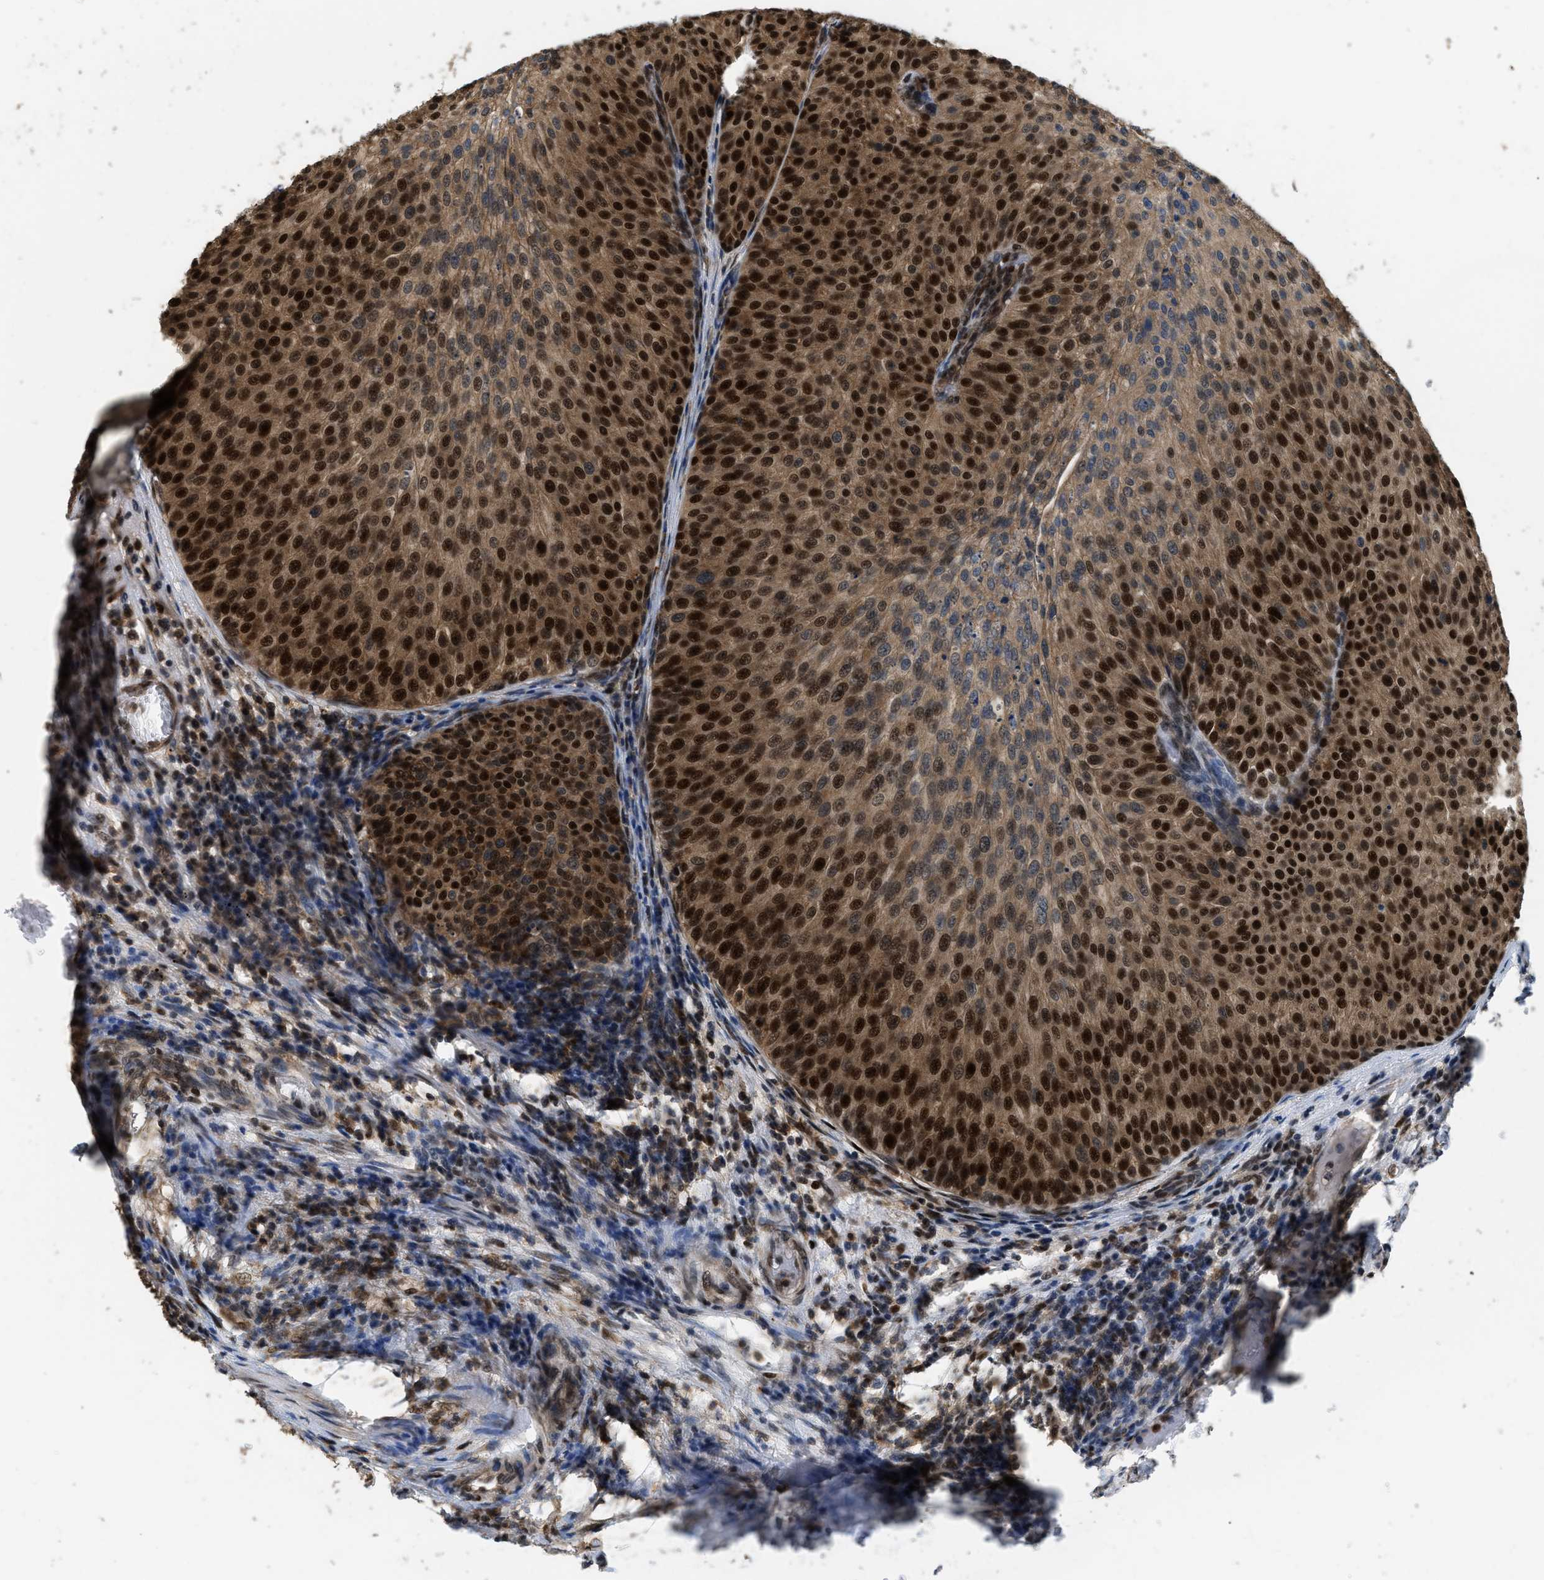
{"staining": {"intensity": "strong", "quantity": ">75%", "location": "cytoplasmic/membranous,nuclear"}, "tissue": "urothelial cancer", "cell_type": "Tumor cells", "image_type": "cancer", "snomed": [{"axis": "morphology", "description": "Urothelial carcinoma, Low grade"}, {"axis": "topography", "description": "Smooth muscle"}, {"axis": "topography", "description": "Urinary bladder"}], "caption": "This image exhibits IHC staining of urothelial cancer, with high strong cytoplasmic/membranous and nuclear expression in about >75% of tumor cells.", "gene": "ATF7IP", "patient": {"sex": "male", "age": 60}}